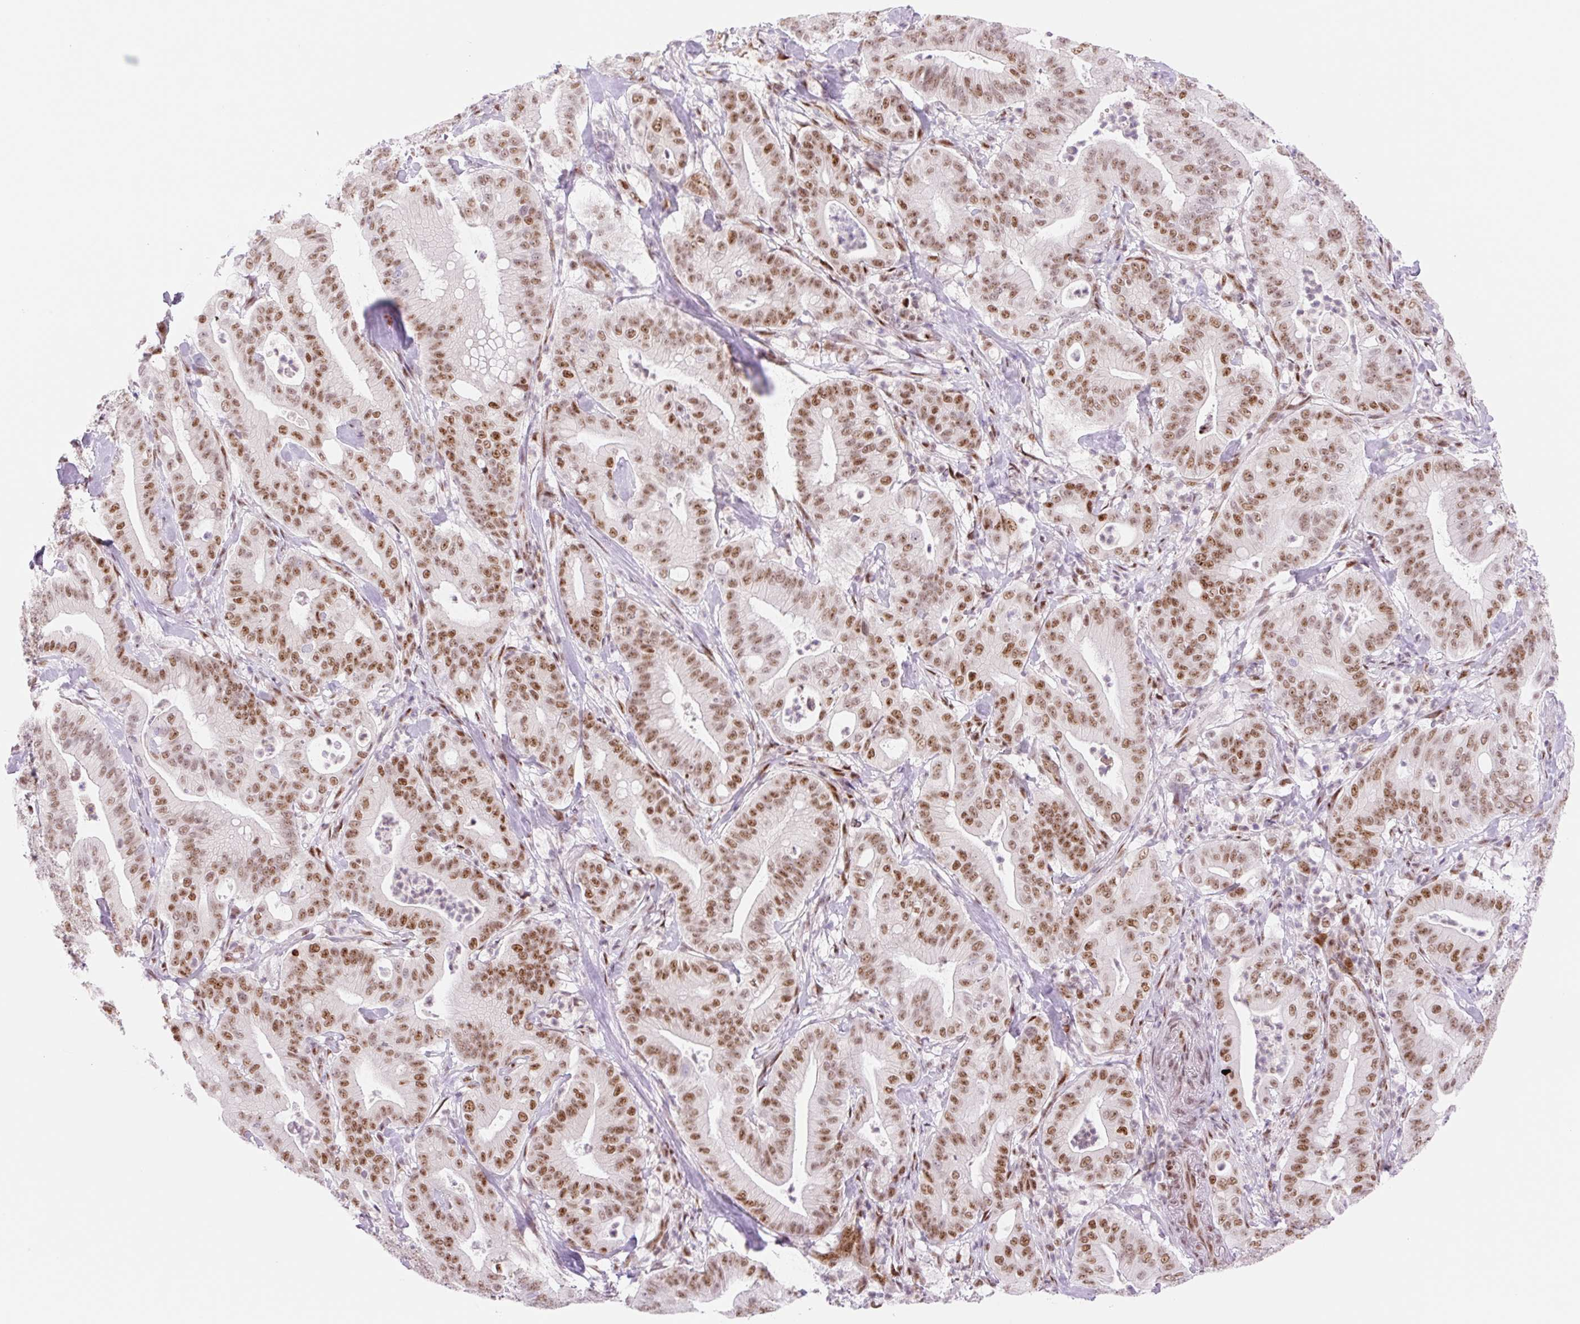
{"staining": {"intensity": "moderate", "quantity": ">75%", "location": "nuclear"}, "tissue": "pancreatic cancer", "cell_type": "Tumor cells", "image_type": "cancer", "snomed": [{"axis": "morphology", "description": "Adenocarcinoma, NOS"}, {"axis": "topography", "description": "Pancreas"}], "caption": "Protein staining by IHC shows moderate nuclear expression in approximately >75% of tumor cells in pancreatic adenocarcinoma.", "gene": "PRDM11", "patient": {"sex": "male", "age": 71}}